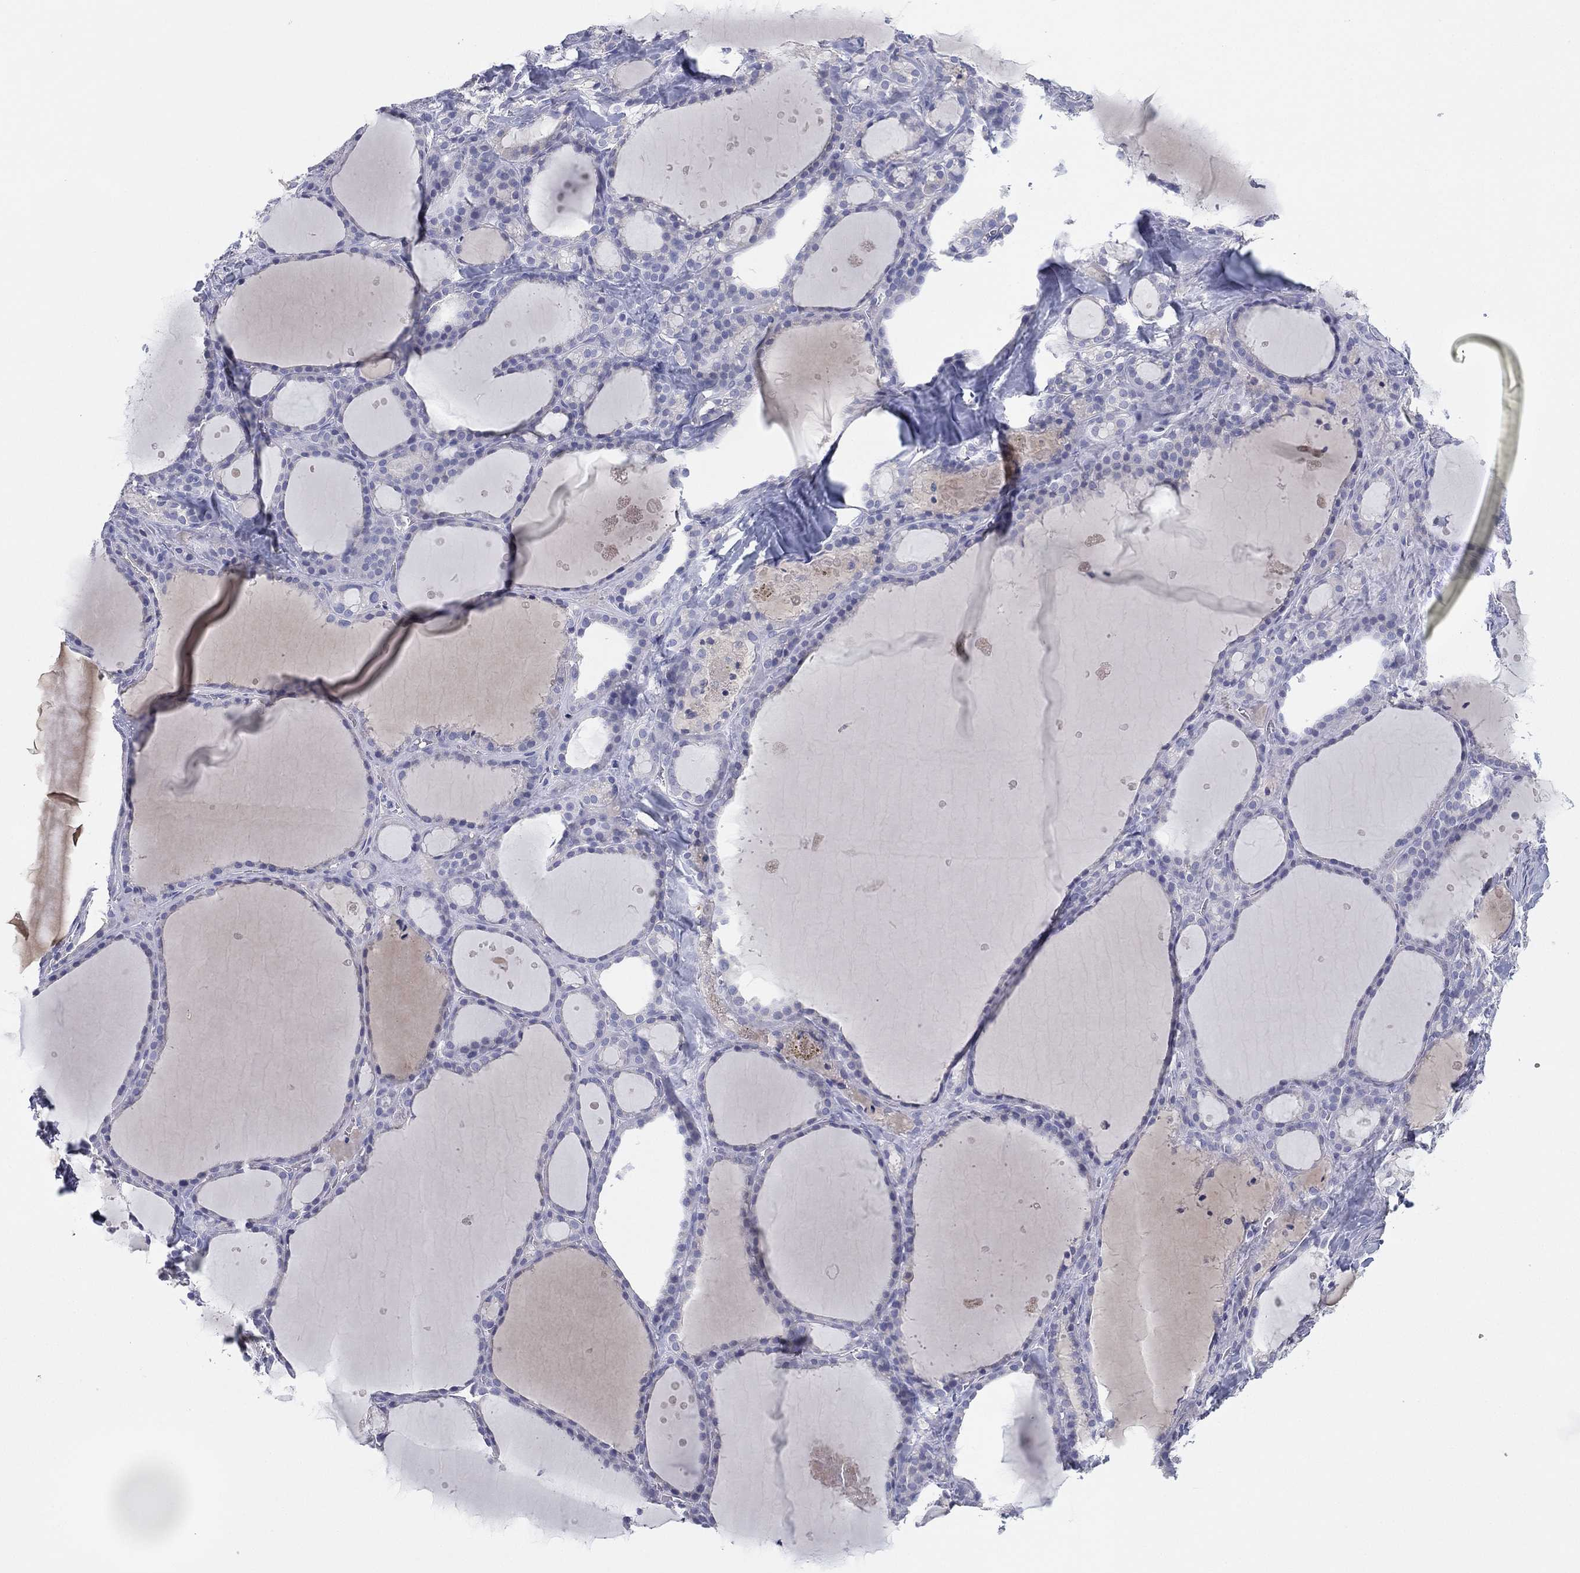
{"staining": {"intensity": "negative", "quantity": "none", "location": "none"}, "tissue": "thyroid gland", "cell_type": "Glandular cells", "image_type": "normal", "snomed": [{"axis": "morphology", "description": "Normal tissue, NOS"}, {"axis": "topography", "description": "Thyroid gland"}], "caption": "The immunohistochemistry image has no significant expression in glandular cells of thyroid gland.", "gene": "CYP2D6", "patient": {"sex": "male", "age": 68}}